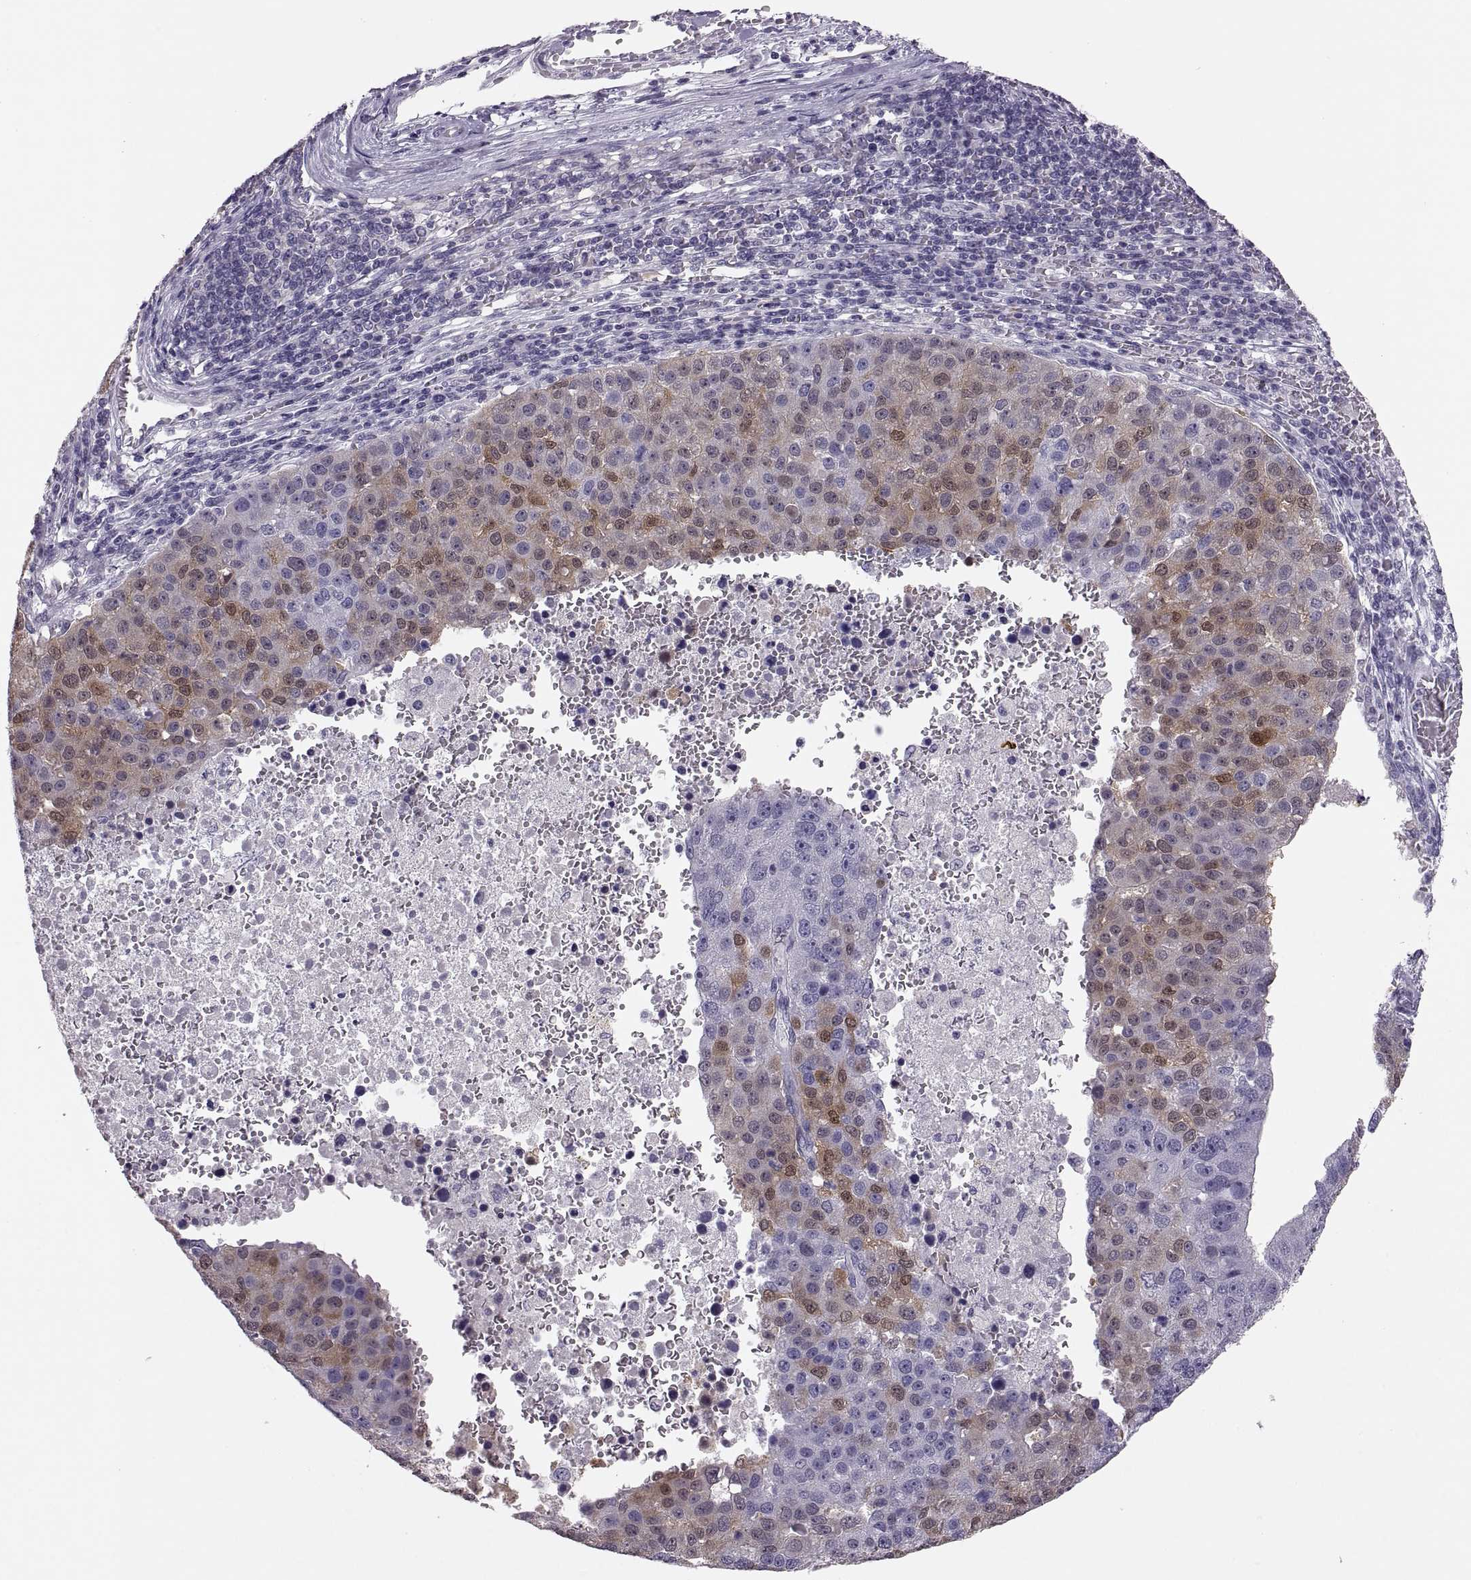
{"staining": {"intensity": "moderate", "quantity": "<25%", "location": "cytoplasmic/membranous,nuclear"}, "tissue": "pancreatic cancer", "cell_type": "Tumor cells", "image_type": "cancer", "snomed": [{"axis": "morphology", "description": "Adenocarcinoma, NOS"}, {"axis": "topography", "description": "Pancreas"}], "caption": "This micrograph demonstrates IHC staining of pancreatic cancer, with low moderate cytoplasmic/membranous and nuclear expression in approximately <25% of tumor cells.", "gene": "ADH6", "patient": {"sex": "female", "age": 61}}